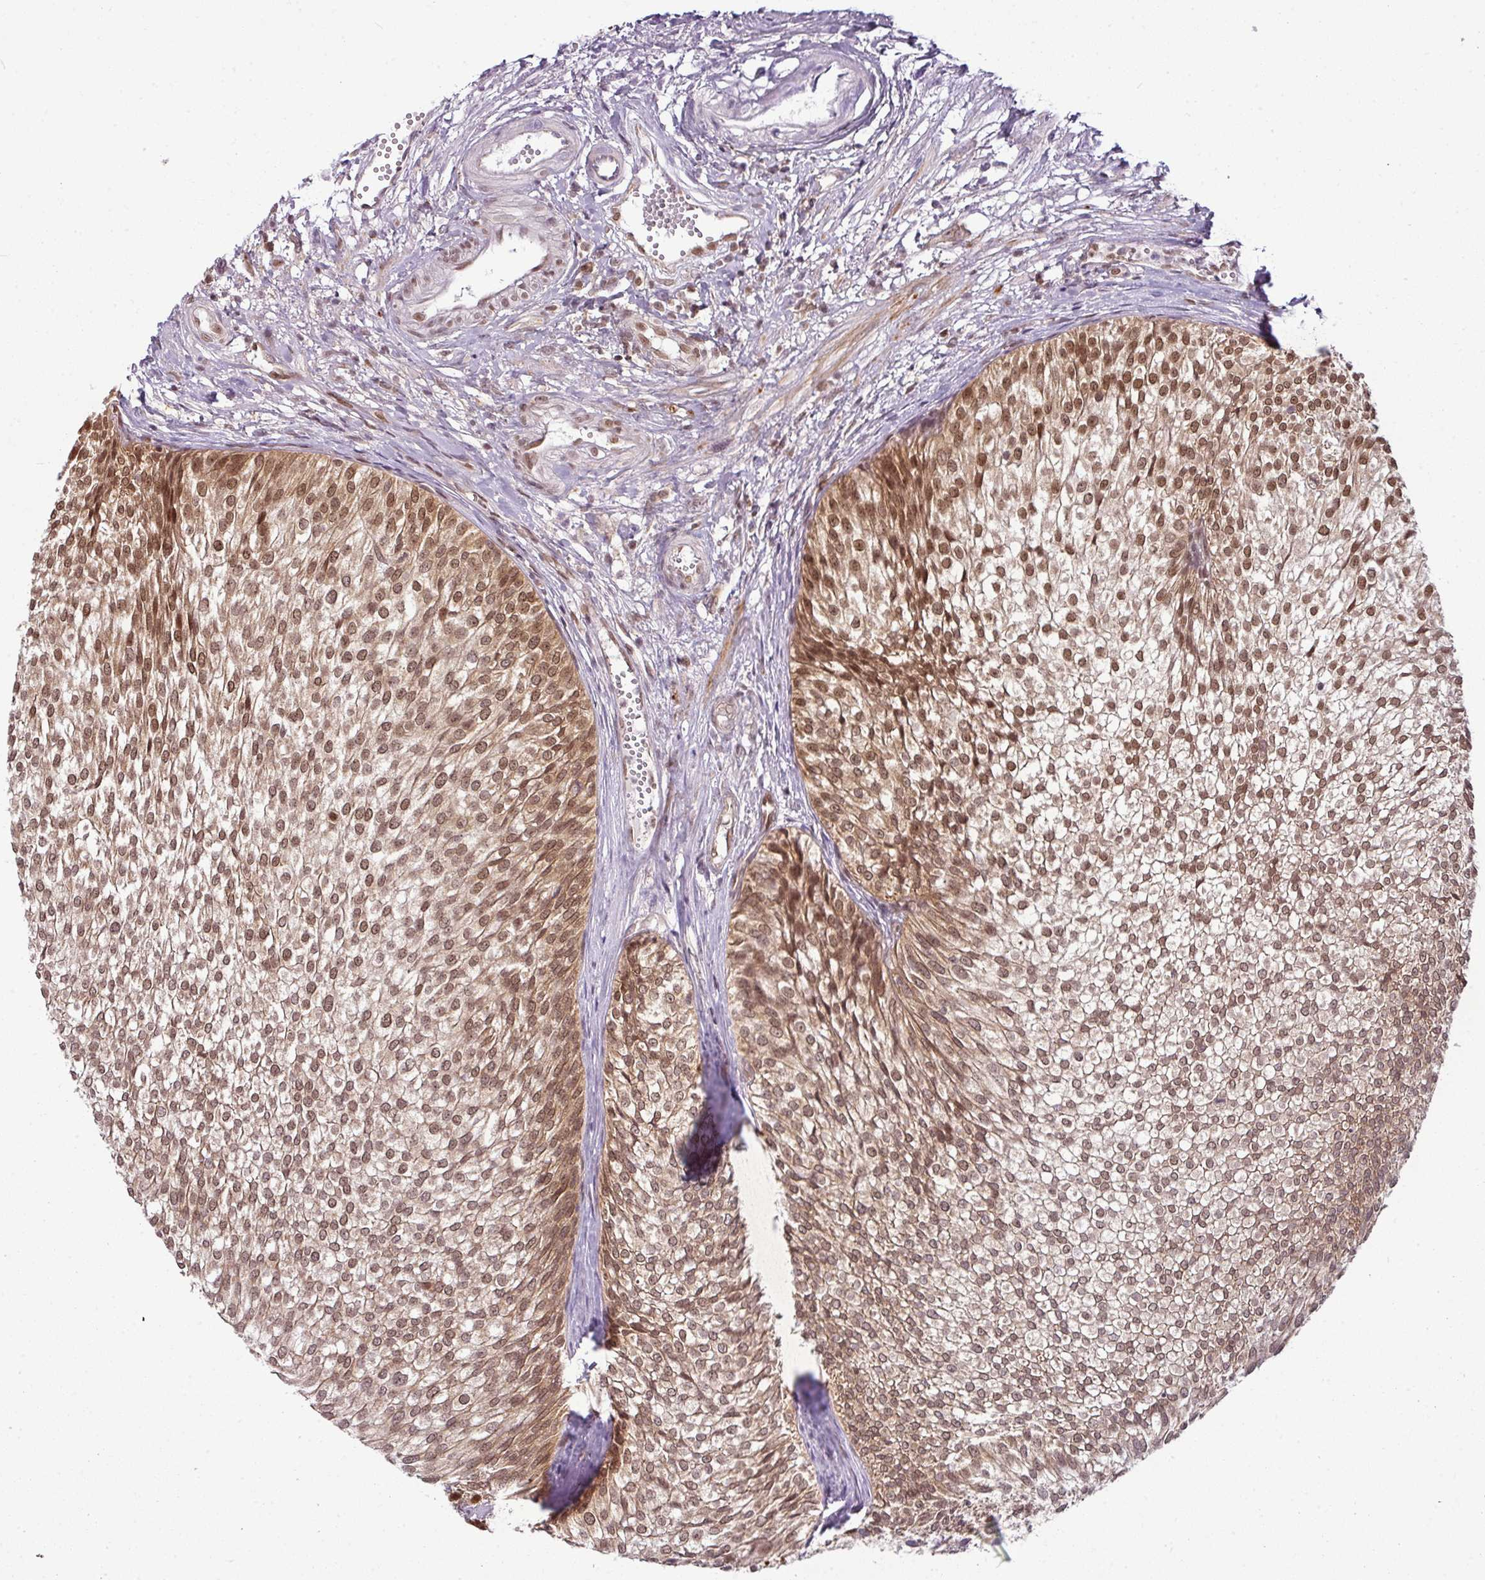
{"staining": {"intensity": "moderate", "quantity": ">75%", "location": "nuclear"}, "tissue": "urothelial cancer", "cell_type": "Tumor cells", "image_type": "cancer", "snomed": [{"axis": "morphology", "description": "Urothelial carcinoma, Low grade"}, {"axis": "topography", "description": "Urinary bladder"}], "caption": "Tumor cells display medium levels of moderate nuclear staining in approximately >75% of cells in low-grade urothelial carcinoma. (Brightfield microscopy of DAB IHC at high magnification).", "gene": "DERPC", "patient": {"sex": "male", "age": 91}}